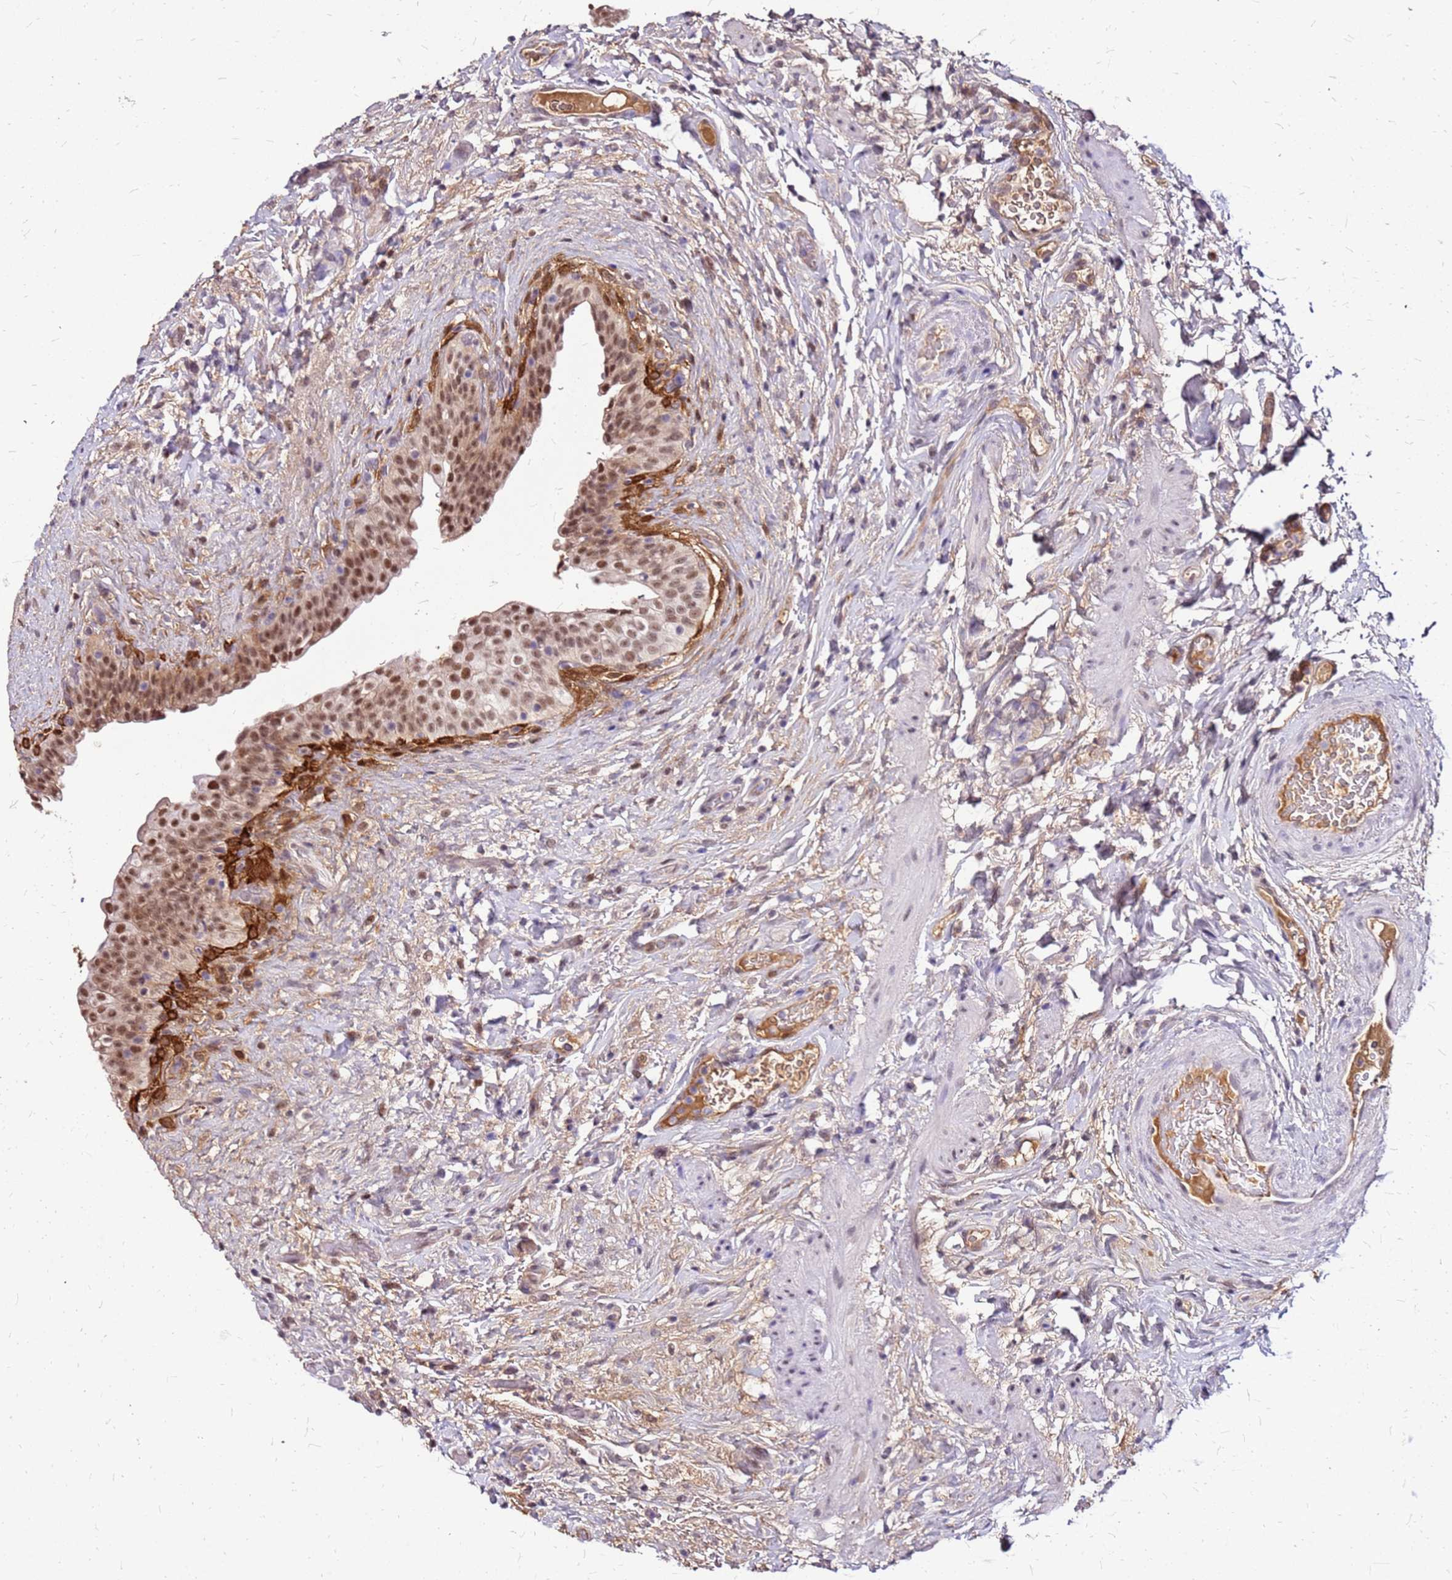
{"staining": {"intensity": "moderate", "quantity": ">75%", "location": "cytoplasmic/membranous,nuclear"}, "tissue": "urinary bladder", "cell_type": "Urothelial cells", "image_type": "normal", "snomed": [{"axis": "morphology", "description": "Normal tissue, NOS"}, {"axis": "topography", "description": "Urinary bladder"}], "caption": "Urothelial cells display medium levels of moderate cytoplasmic/membranous,nuclear staining in about >75% of cells in normal human urinary bladder. (DAB IHC, brown staining for protein, blue staining for nuclei).", "gene": "ALDH1A3", "patient": {"sex": "male", "age": 69}}